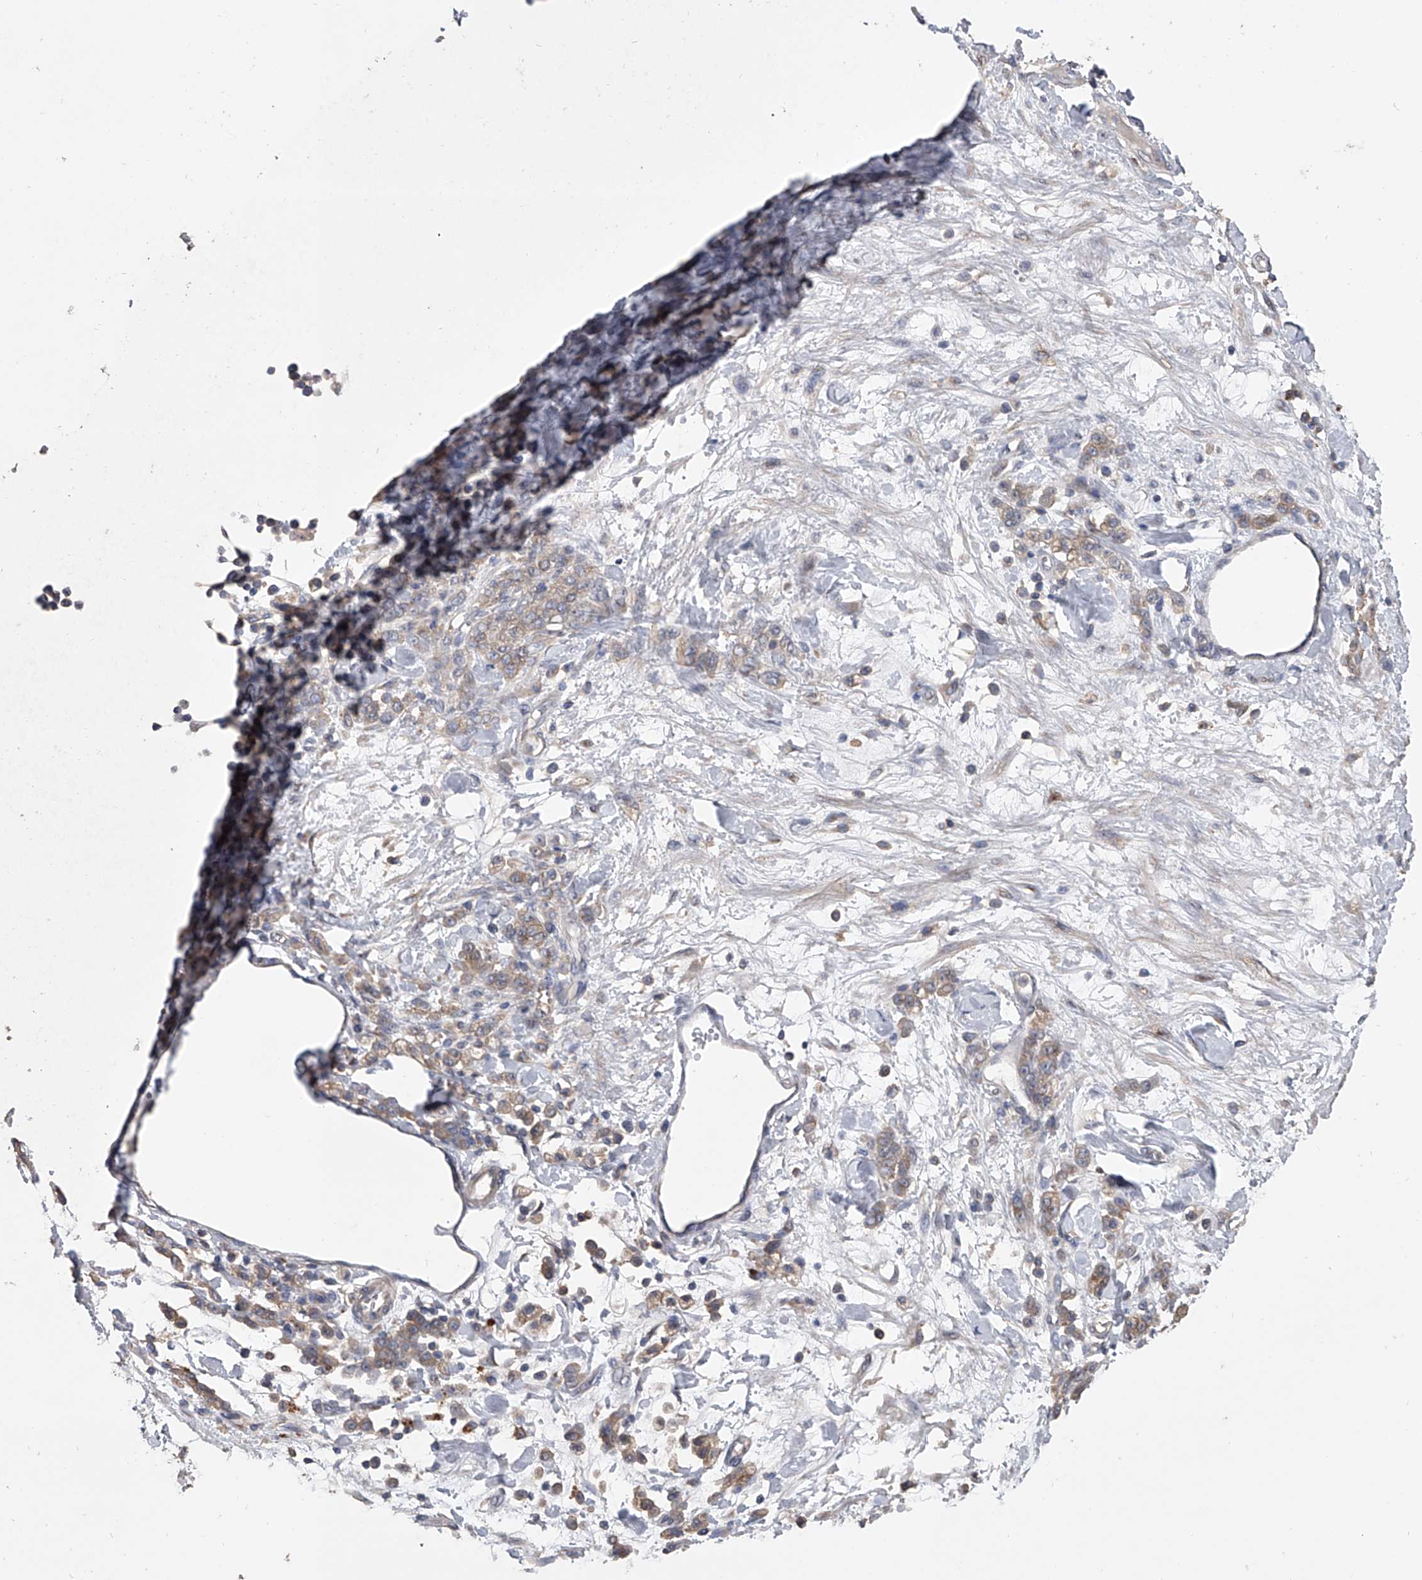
{"staining": {"intensity": "weak", "quantity": ">75%", "location": "cytoplasmic/membranous"}, "tissue": "stomach cancer", "cell_type": "Tumor cells", "image_type": "cancer", "snomed": [{"axis": "morphology", "description": "Normal tissue, NOS"}, {"axis": "morphology", "description": "Adenocarcinoma, NOS"}, {"axis": "topography", "description": "Stomach"}], "caption": "Human stomach cancer (adenocarcinoma) stained with a protein marker demonstrates weak staining in tumor cells.", "gene": "ZNF343", "patient": {"sex": "male", "age": 82}}